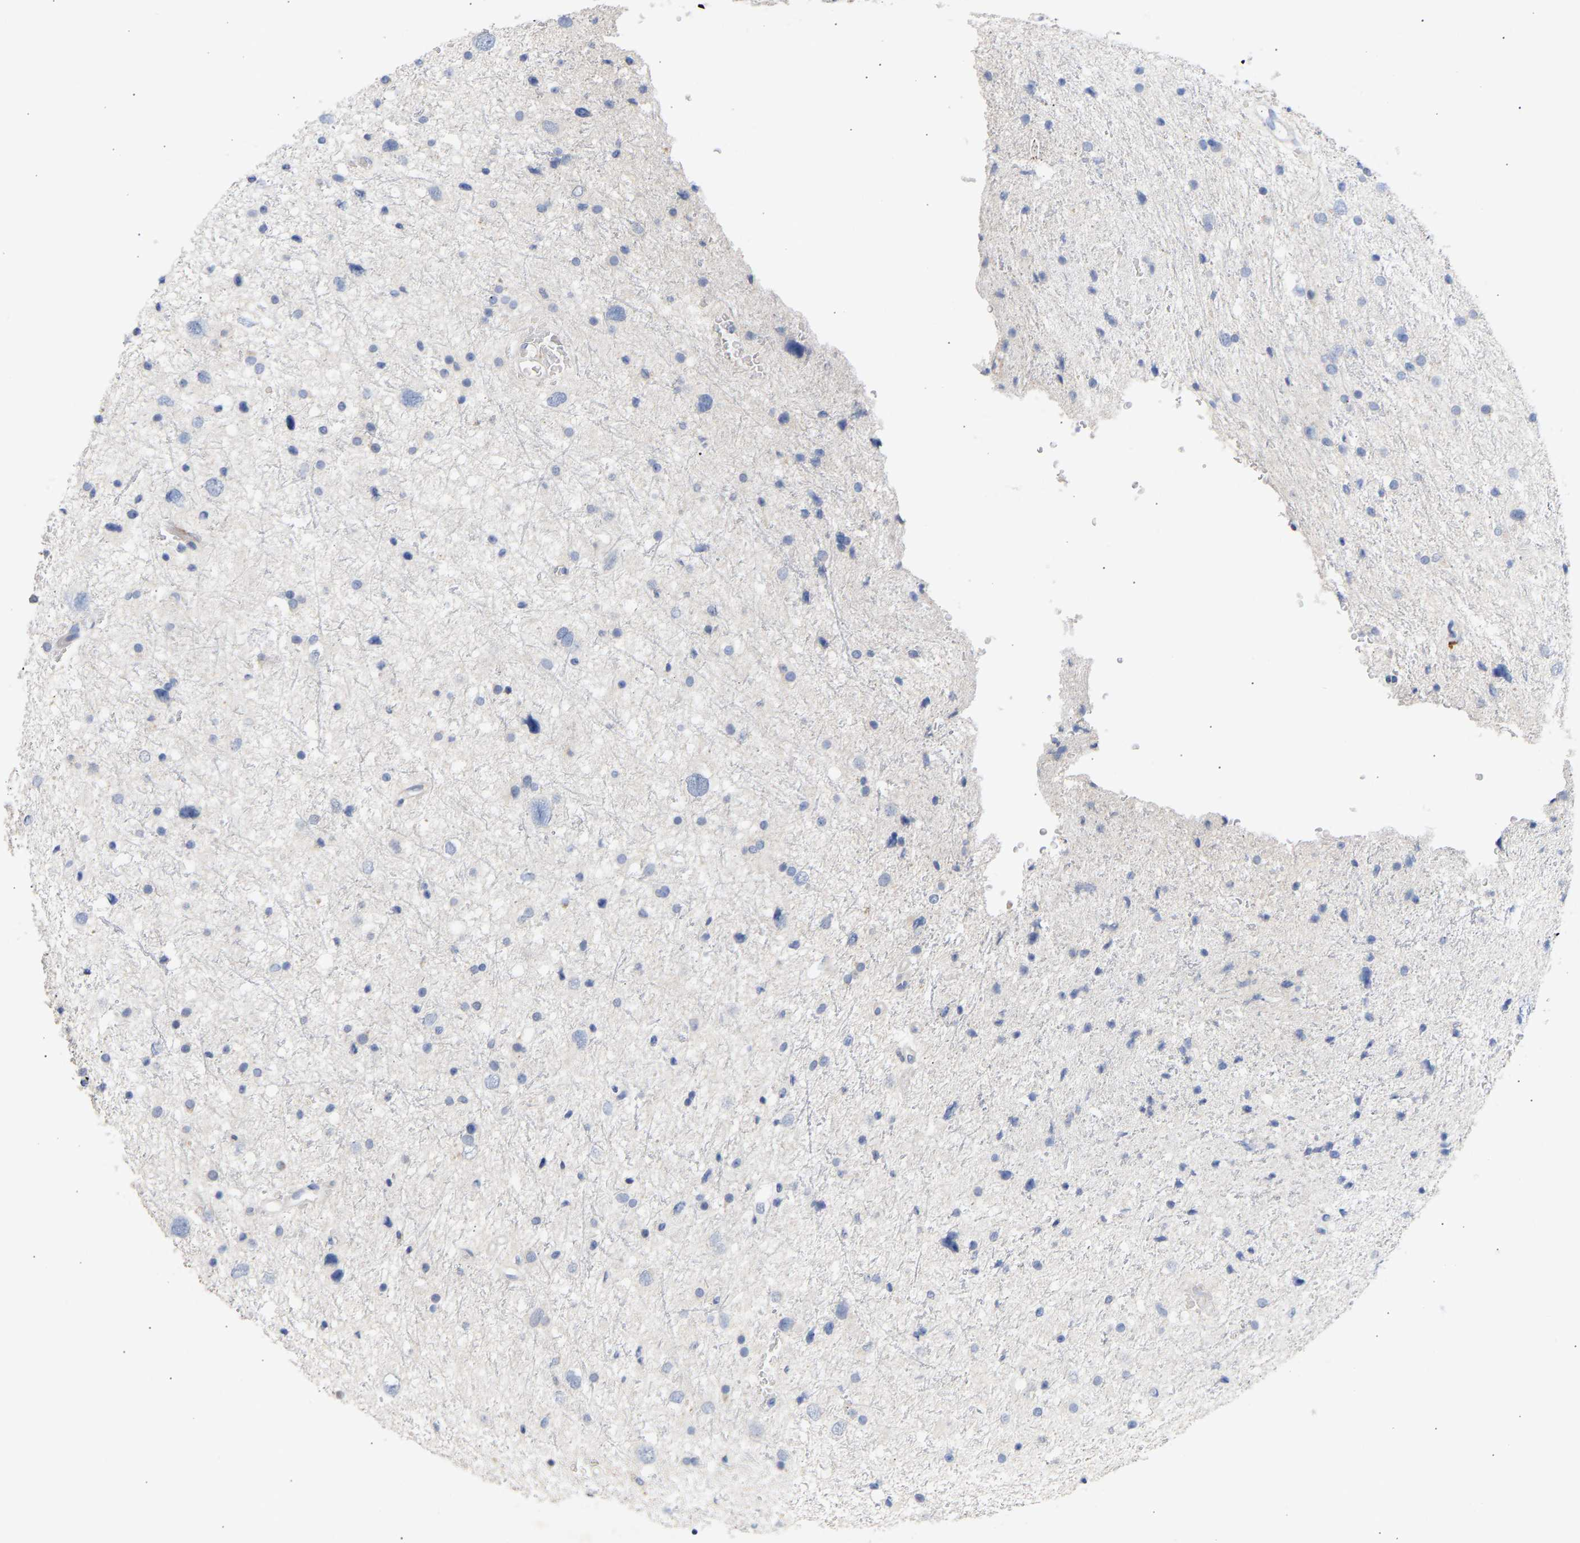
{"staining": {"intensity": "negative", "quantity": "none", "location": "none"}, "tissue": "glioma", "cell_type": "Tumor cells", "image_type": "cancer", "snomed": [{"axis": "morphology", "description": "Glioma, malignant, Low grade"}, {"axis": "topography", "description": "Brain"}], "caption": "Tumor cells show no significant protein expression in glioma.", "gene": "SELENOM", "patient": {"sex": "female", "age": 37}}